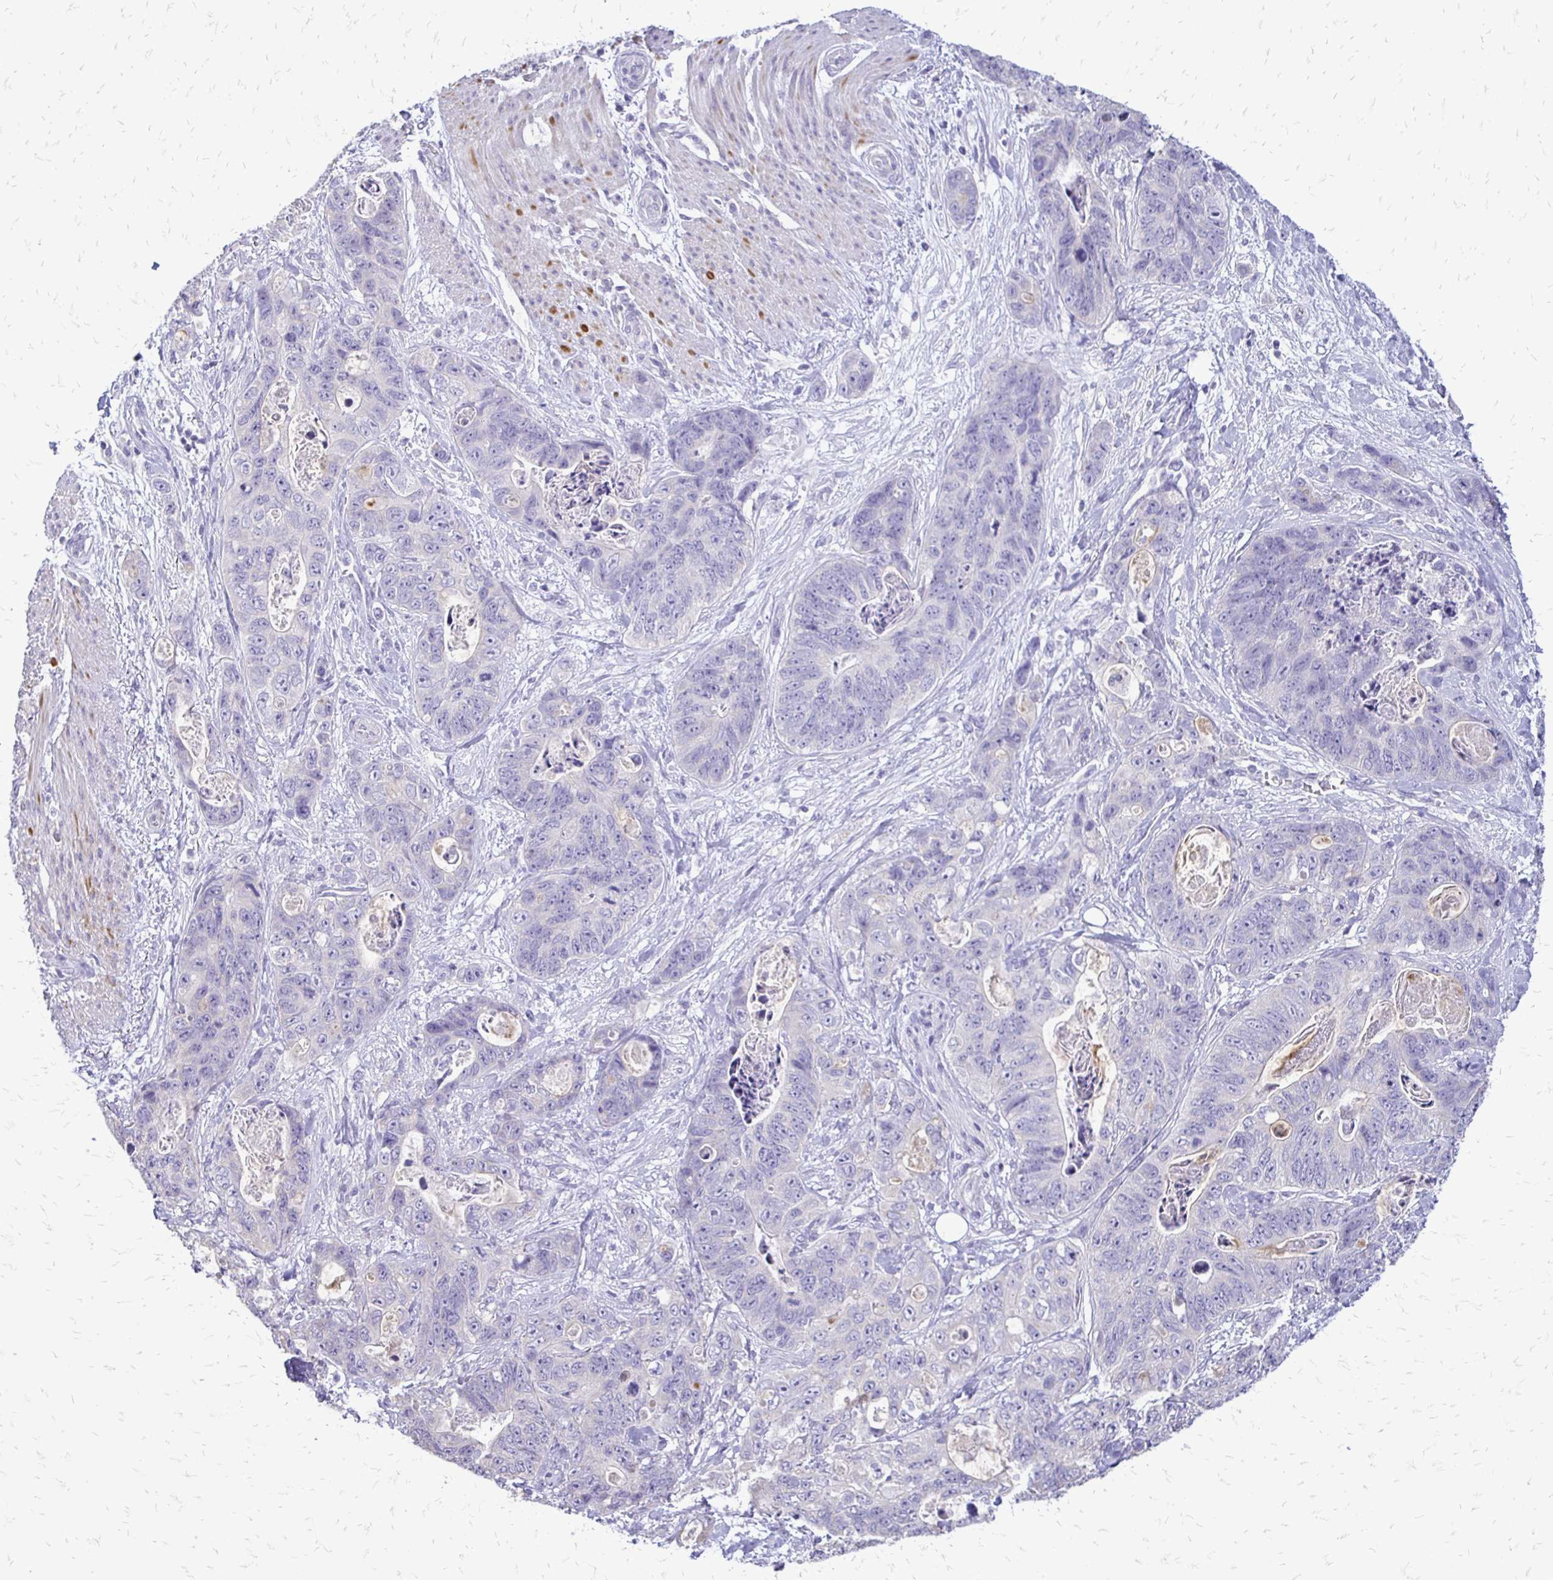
{"staining": {"intensity": "negative", "quantity": "none", "location": "none"}, "tissue": "stomach cancer", "cell_type": "Tumor cells", "image_type": "cancer", "snomed": [{"axis": "morphology", "description": "Normal tissue, NOS"}, {"axis": "morphology", "description": "Adenocarcinoma, NOS"}, {"axis": "topography", "description": "Stomach"}], "caption": "An IHC image of stomach cancer (adenocarcinoma) is shown. There is no staining in tumor cells of stomach cancer (adenocarcinoma). (Immunohistochemistry (ihc), brightfield microscopy, high magnification).", "gene": "ALPG", "patient": {"sex": "female", "age": 89}}